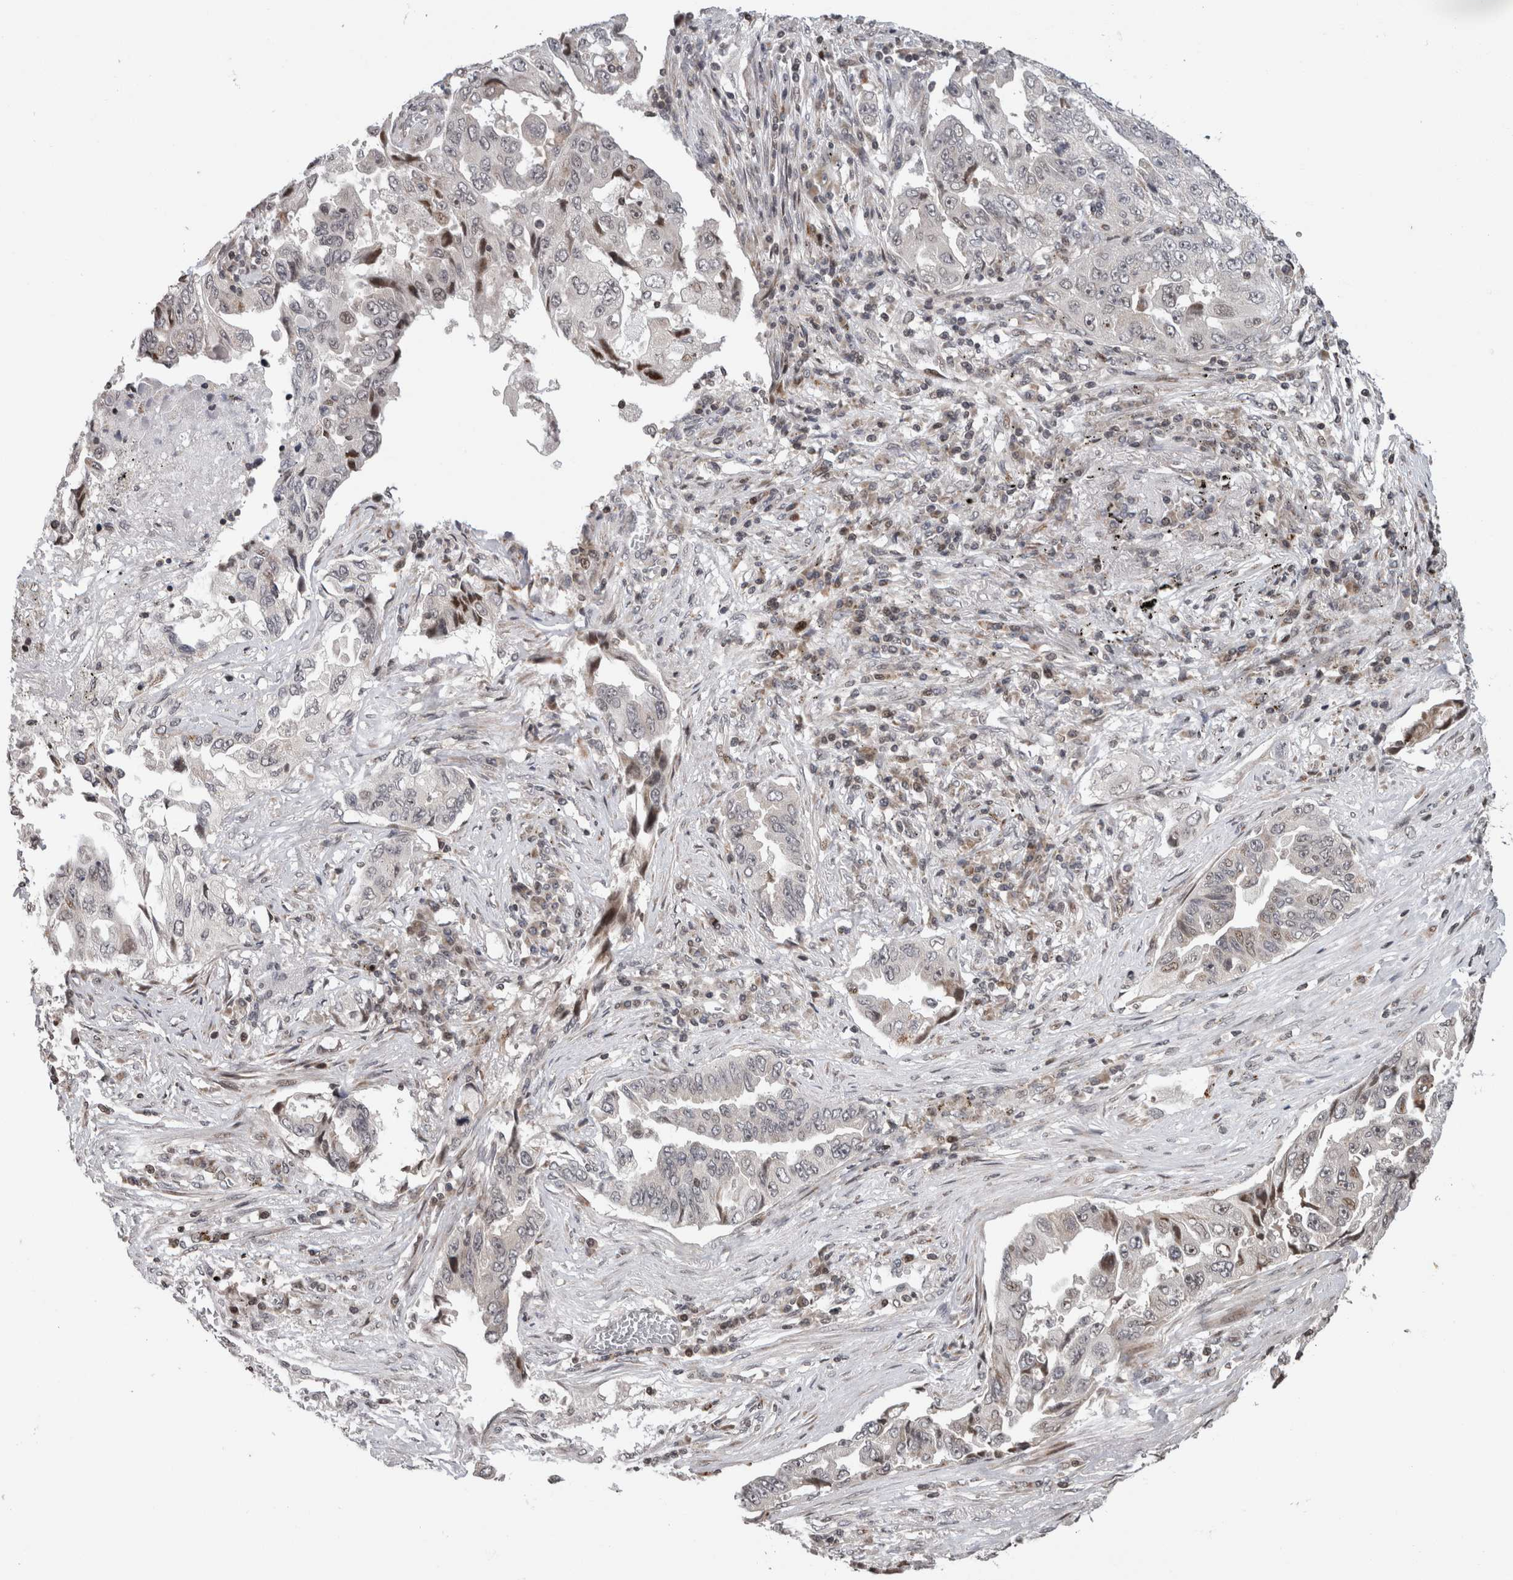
{"staining": {"intensity": "negative", "quantity": "none", "location": "none"}, "tissue": "lung cancer", "cell_type": "Tumor cells", "image_type": "cancer", "snomed": [{"axis": "morphology", "description": "Adenocarcinoma, NOS"}, {"axis": "topography", "description": "Lung"}], "caption": "This is a photomicrograph of IHC staining of lung adenocarcinoma, which shows no expression in tumor cells.", "gene": "ZBTB11", "patient": {"sex": "female", "age": 51}}